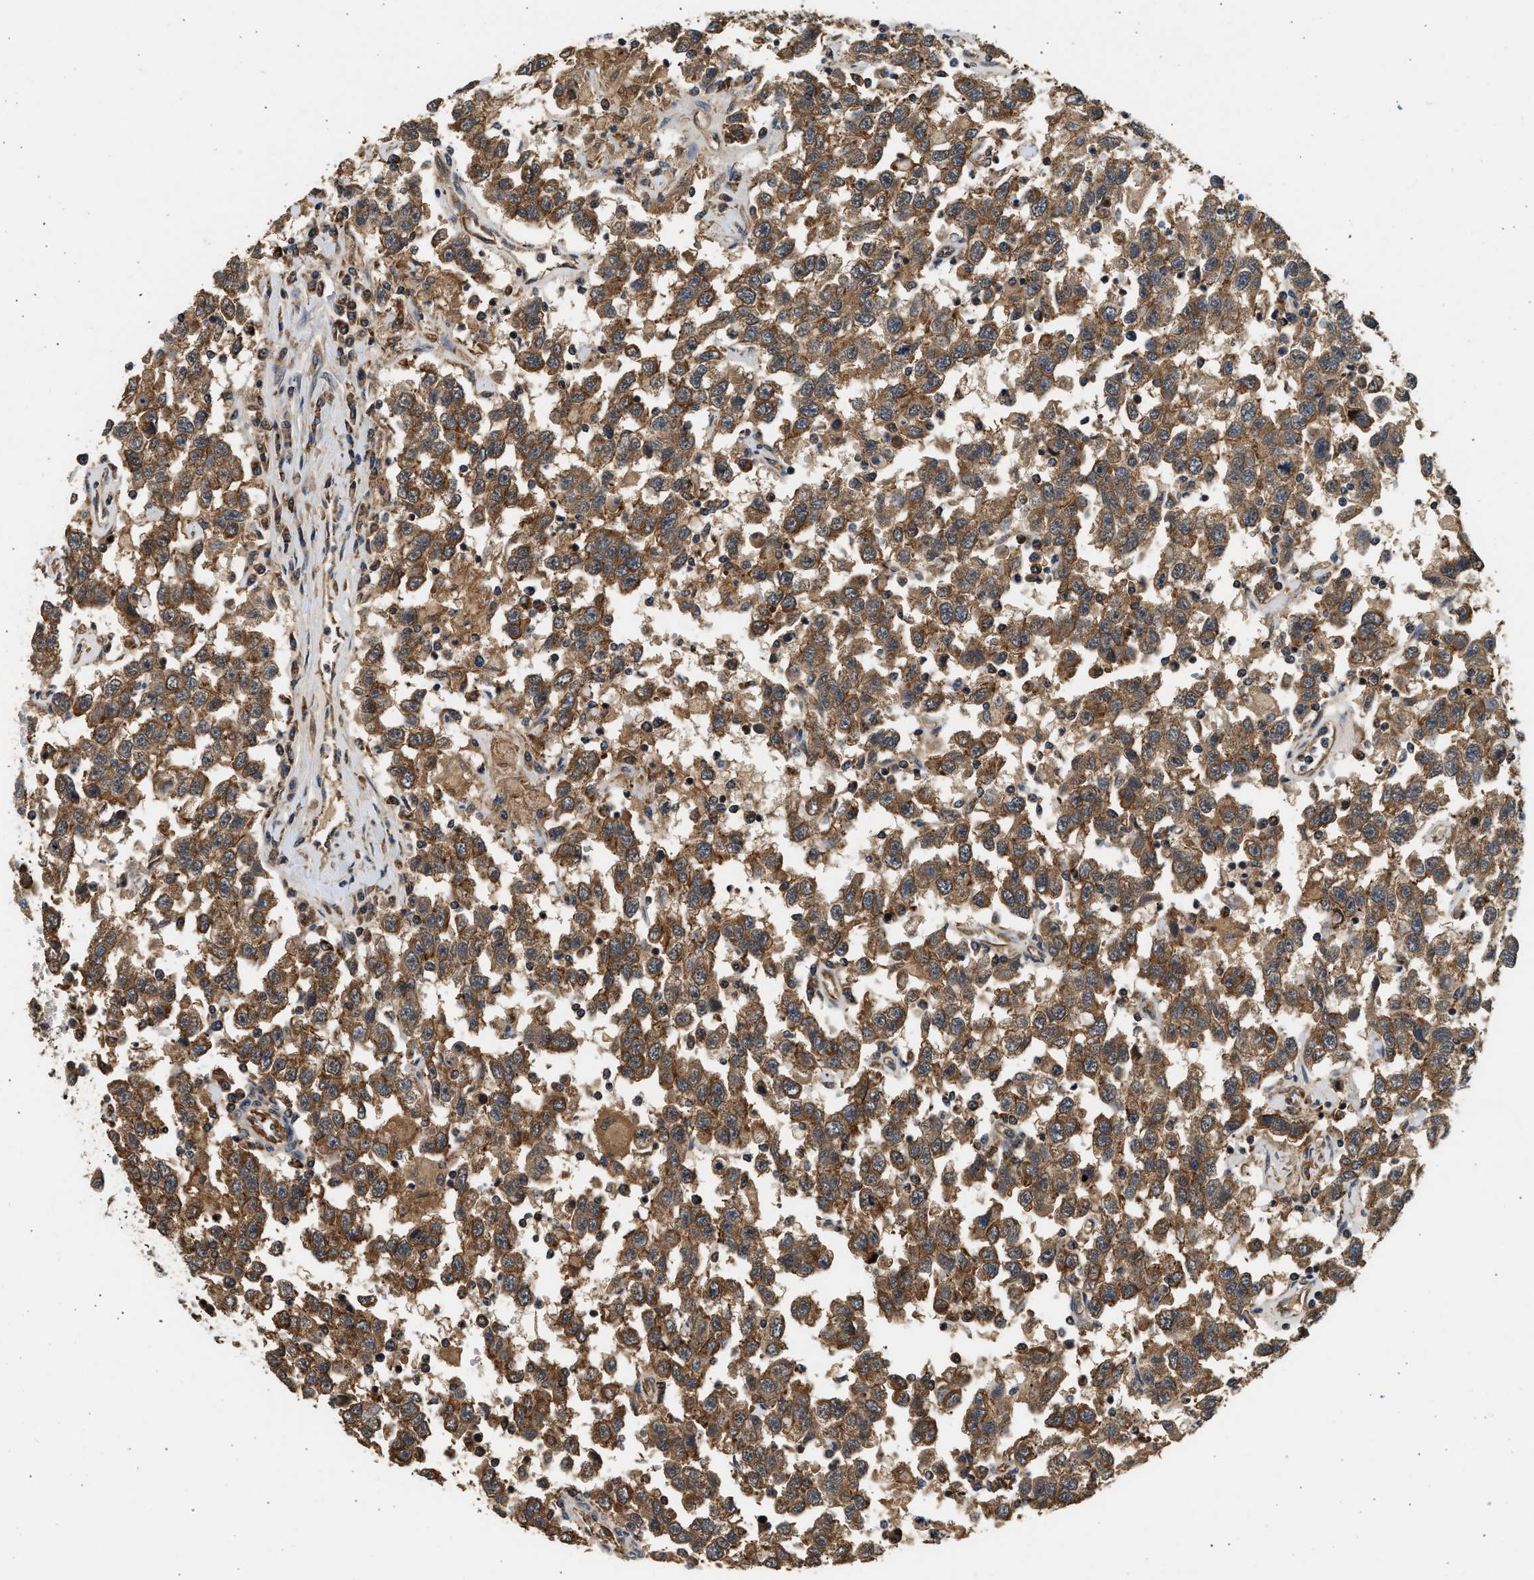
{"staining": {"intensity": "strong", "quantity": ">75%", "location": "cytoplasmic/membranous"}, "tissue": "testis cancer", "cell_type": "Tumor cells", "image_type": "cancer", "snomed": [{"axis": "morphology", "description": "Seminoma, NOS"}, {"axis": "topography", "description": "Testis"}], "caption": "About >75% of tumor cells in testis seminoma reveal strong cytoplasmic/membranous protein expression as visualized by brown immunohistochemical staining.", "gene": "DUSP14", "patient": {"sex": "male", "age": 41}}